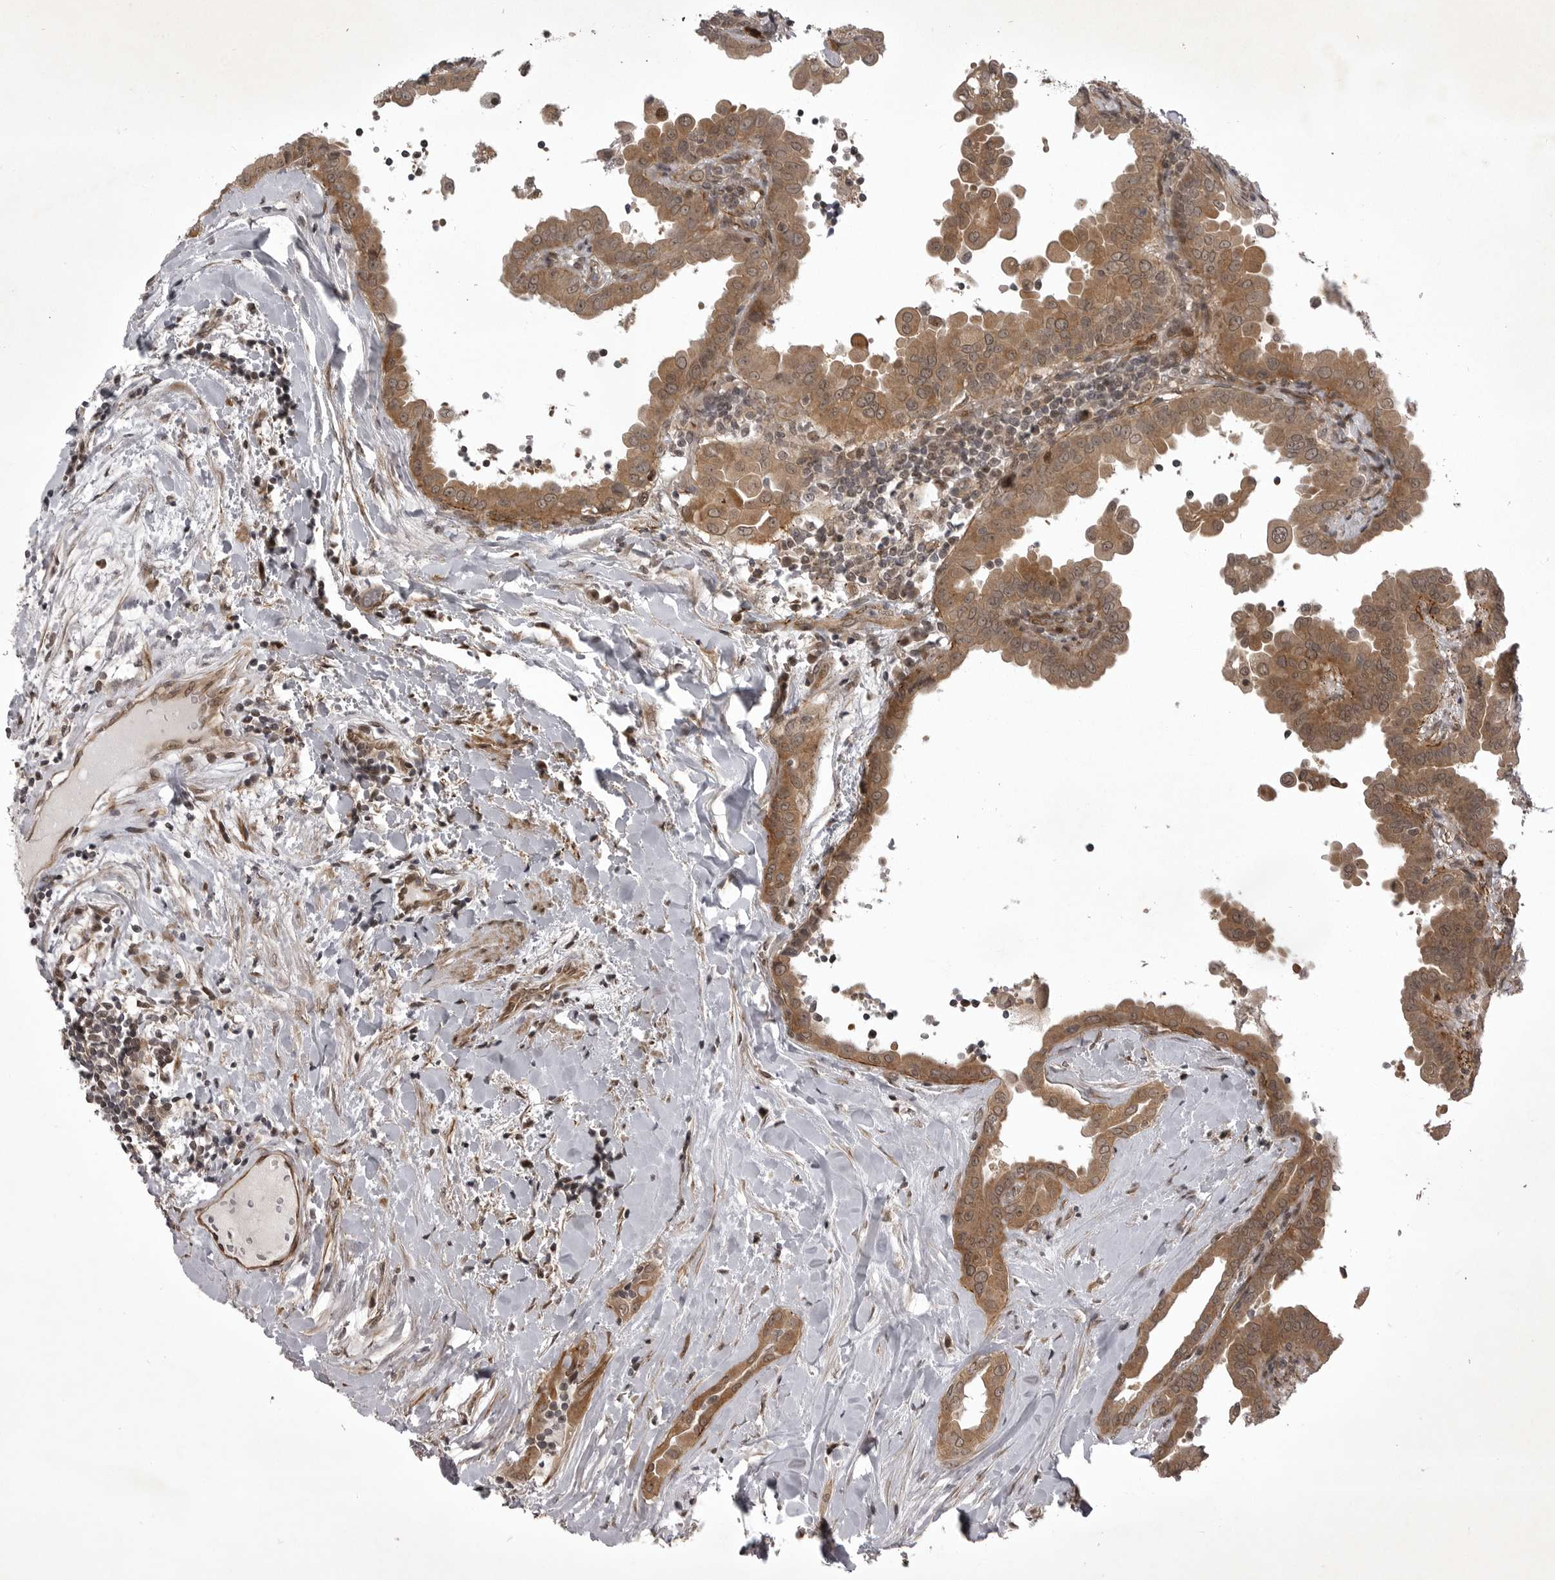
{"staining": {"intensity": "moderate", "quantity": ">75%", "location": "cytoplasmic/membranous"}, "tissue": "thyroid cancer", "cell_type": "Tumor cells", "image_type": "cancer", "snomed": [{"axis": "morphology", "description": "Papillary adenocarcinoma, NOS"}, {"axis": "topography", "description": "Thyroid gland"}], "caption": "Human thyroid cancer (papillary adenocarcinoma) stained for a protein (brown) displays moderate cytoplasmic/membranous positive expression in about >75% of tumor cells.", "gene": "SNX16", "patient": {"sex": "male", "age": 33}}